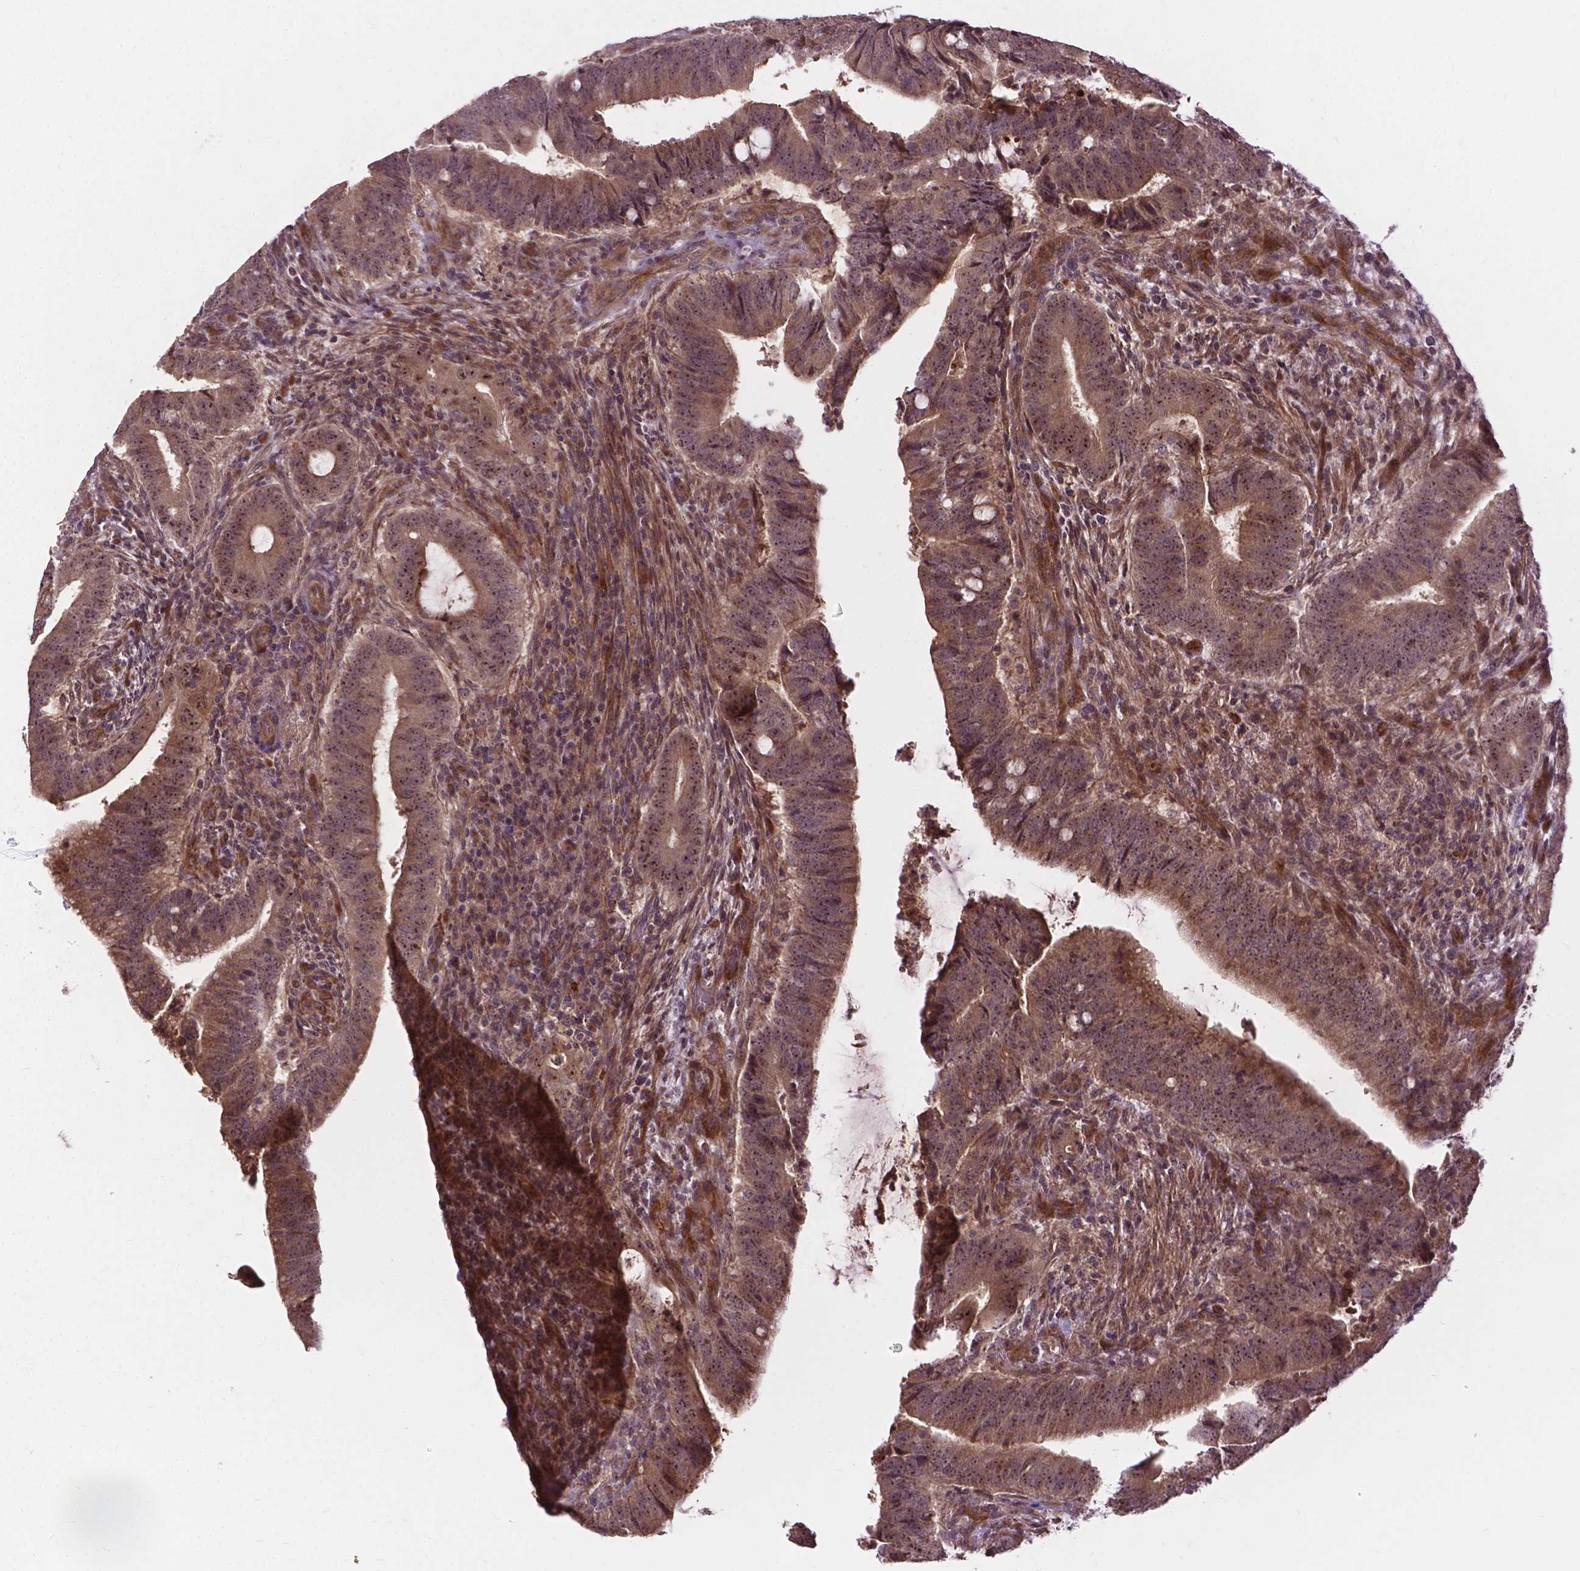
{"staining": {"intensity": "moderate", "quantity": ">75%", "location": "cytoplasmic/membranous"}, "tissue": "colorectal cancer", "cell_type": "Tumor cells", "image_type": "cancer", "snomed": [{"axis": "morphology", "description": "Adenocarcinoma, NOS"}, {"axis": "topography", "description": "Colon"}], "caption": "Adenocarcinoma (colorectal) stained with a protein marker shows moderate staining in tumor cells.", "gene": "PARP3", "patient": {"sex": "female", "age": 43}}